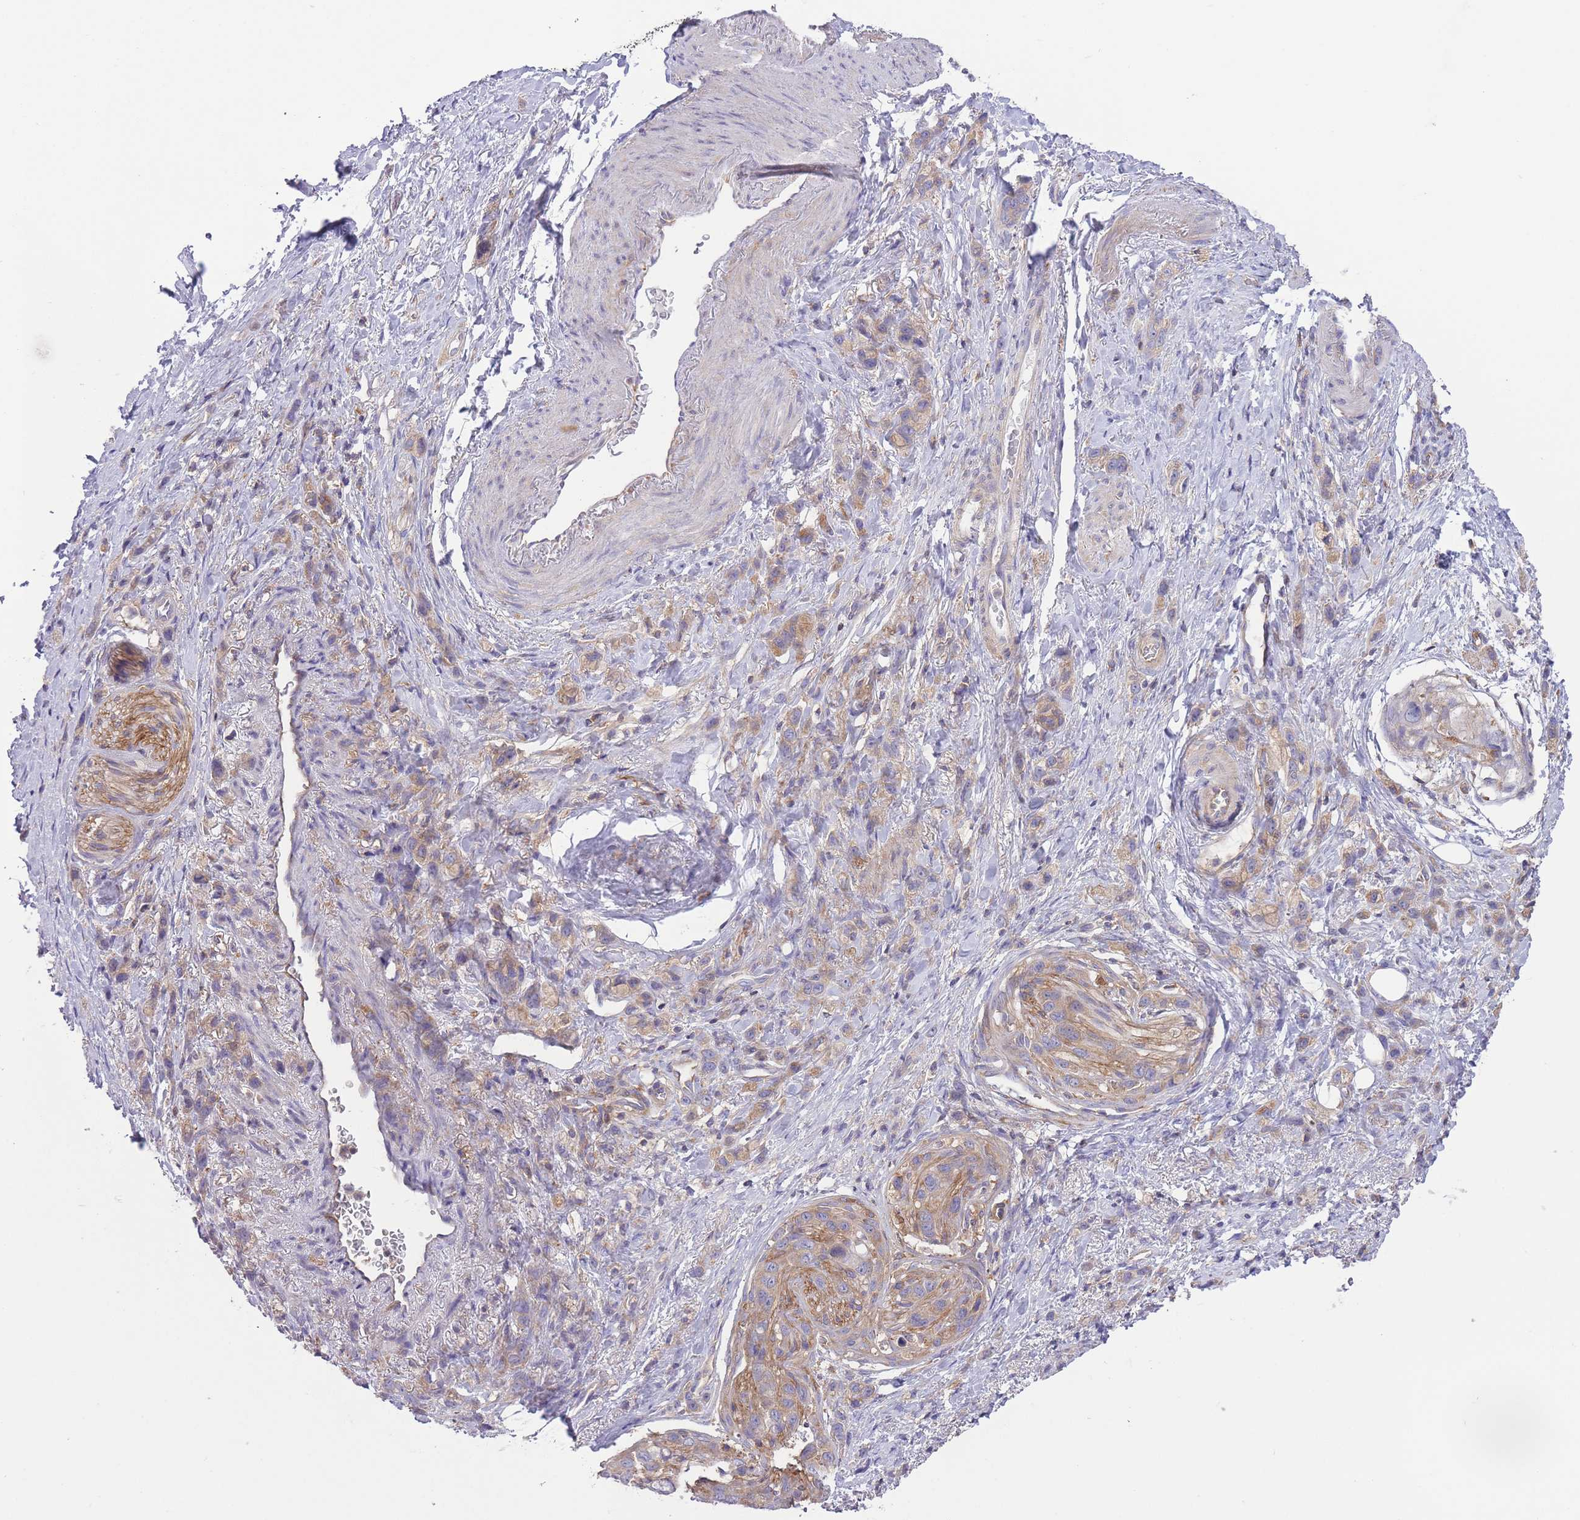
{"staining": {"intensity": "weak", "quantity": "<25%", "location": "cytoplasmic/membranous"}, "tissue": "stomach cancer", "cell_type": "Tumor cells", "image_type": "cancer", "snomed": [{"axis": "morphology", "description": "Adenocarcinoma, NOS"}, {"axis": "topography", "description": "Stomach"}], "caption": "Immunohistochemistry (IHC) of stomach cancer (adenocarcinoma) displays no staining in tumor cells.", "gene": "PRKAR1A", "patient": {"sex": "female", "age": 65}}